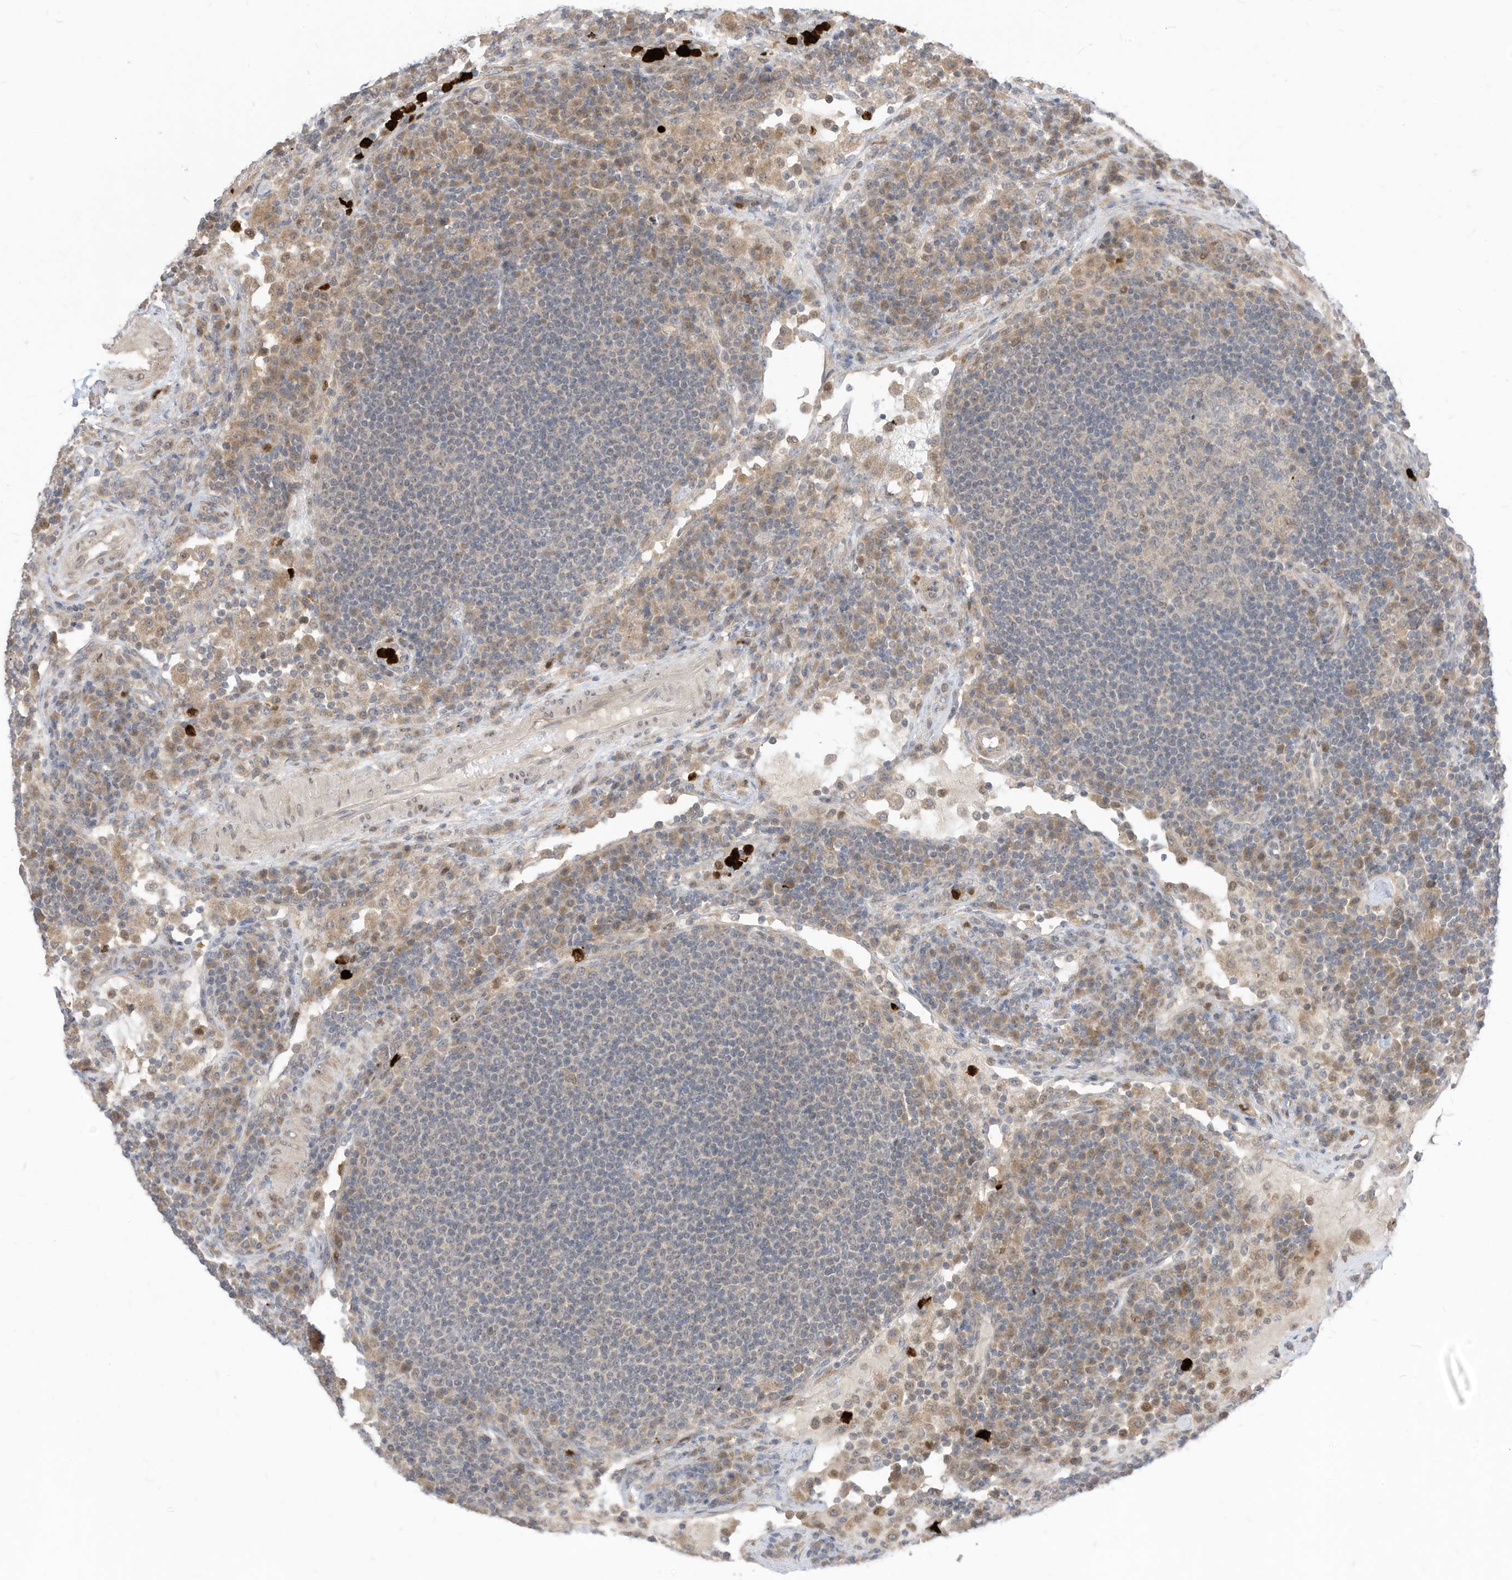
{"staining": {"intensity": "negative", "quantity": "none", "location": "none"}, "tissue": "lymph node", "cell_type": "Germinal center cells", "image_type": "normal", "snomed": [{"axis": "morphology", "description": "Normal tissue, NOS"}, {"axis": "topography", "description": "Lymph node"}], "caption": "The micrograph reveals no significant positivity in germinal center cells of lymph node.", "gene": "CNKSR1", "patient": {"sex": "female", "age": 53}}